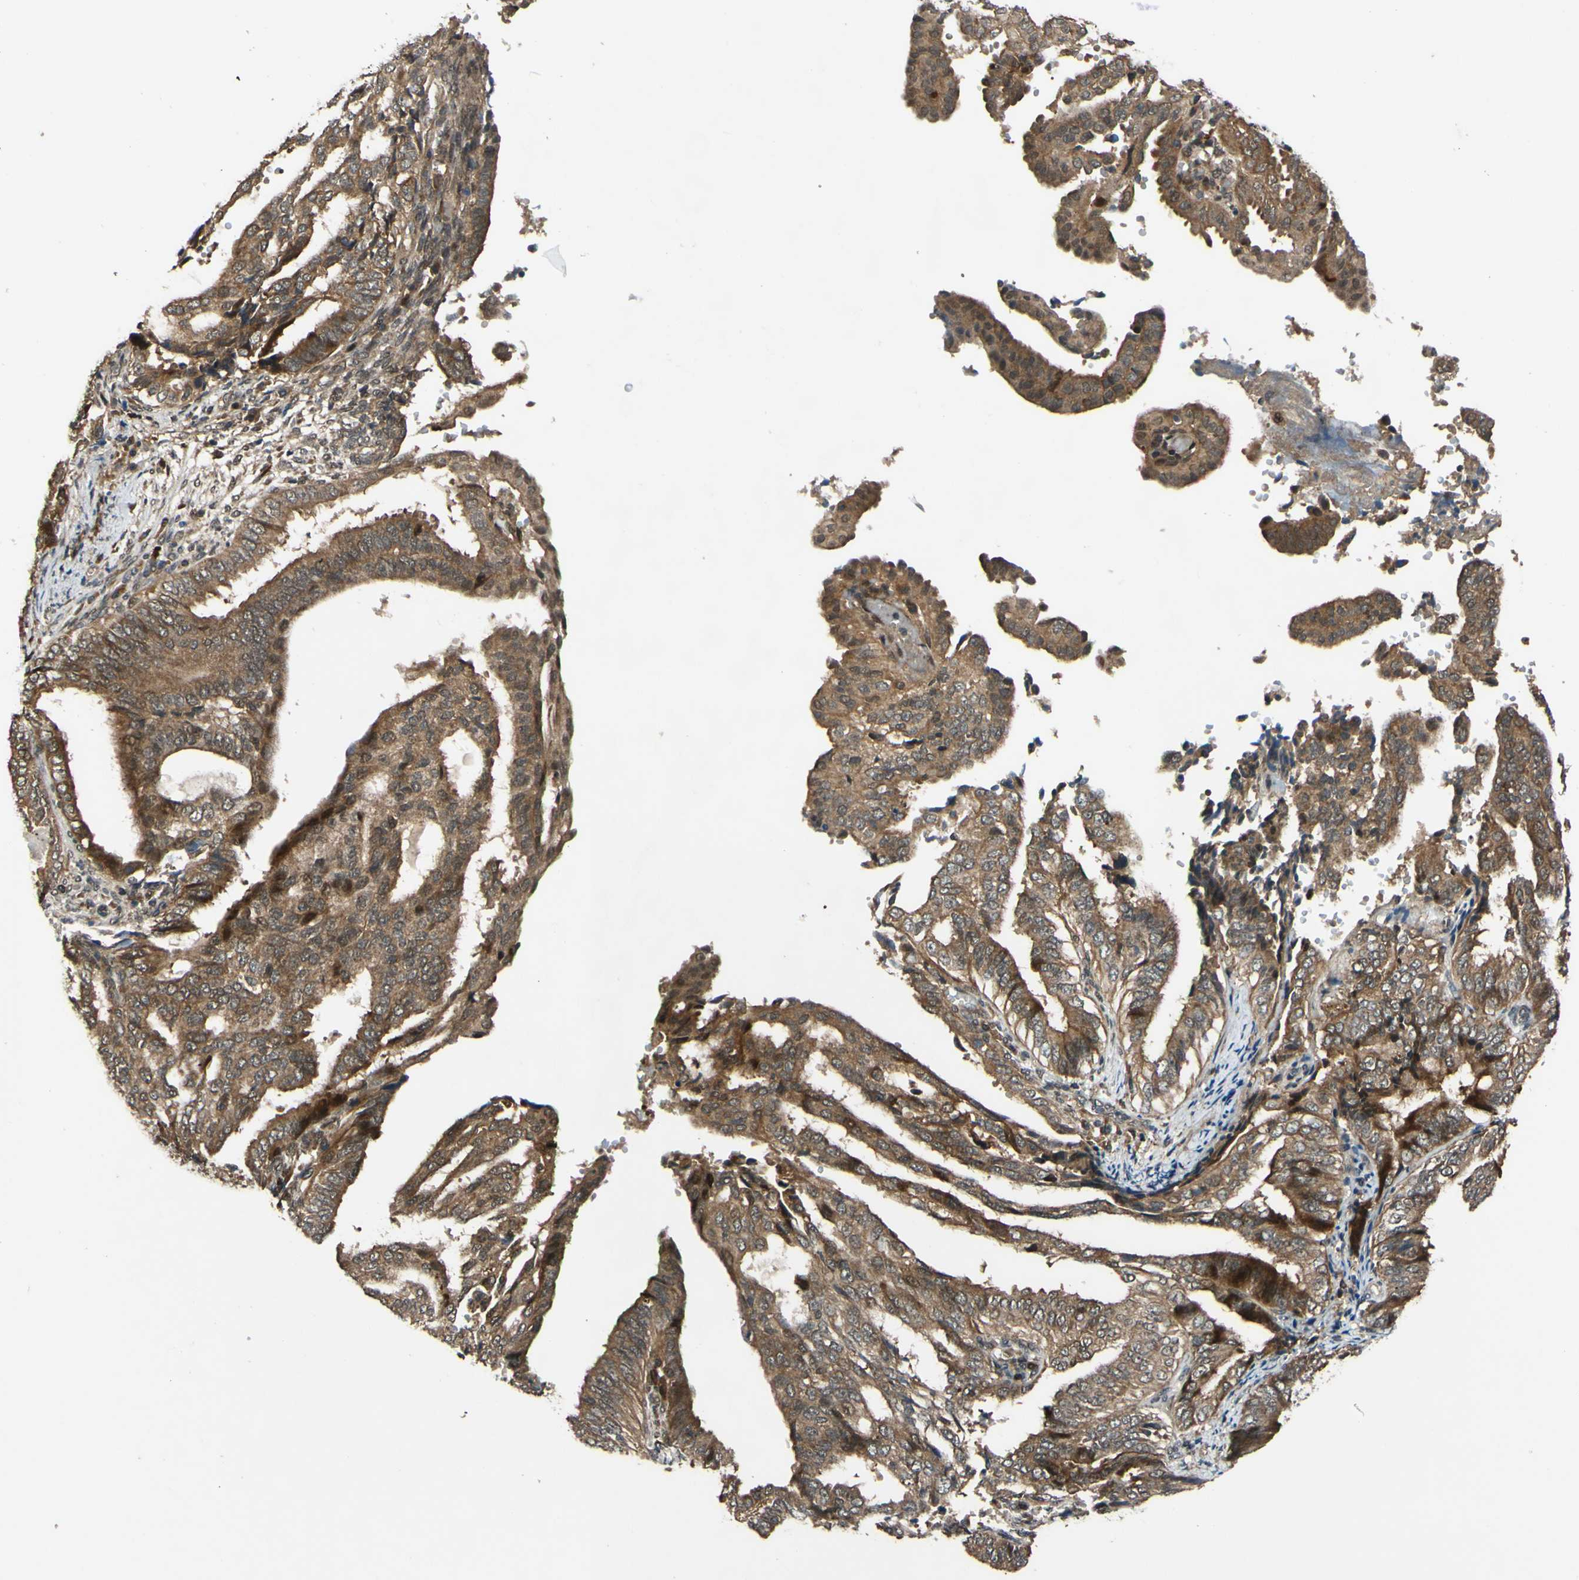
{"staining": {"intensity": "moderate", "quantity": ">75%", "location": "cytoplasmic/membranous"}, "tissue": "endometrial cancer", "cell_type": "Tumor cells", "image_type": "cancer", "snomed": [{"axis": "morphology", "description": "Adenocarcinoma, NOS"}, {"axis": "topography", "description": "Endometrium"}], "caption": "Protein staining of endometrial adenocarcinoma tissue reveals moderate cytoplasmic/membranous staining in approximately >75% of tumor cells.", "gene": "ABCC8", "patient": {"sex": "female", "age": 58}}